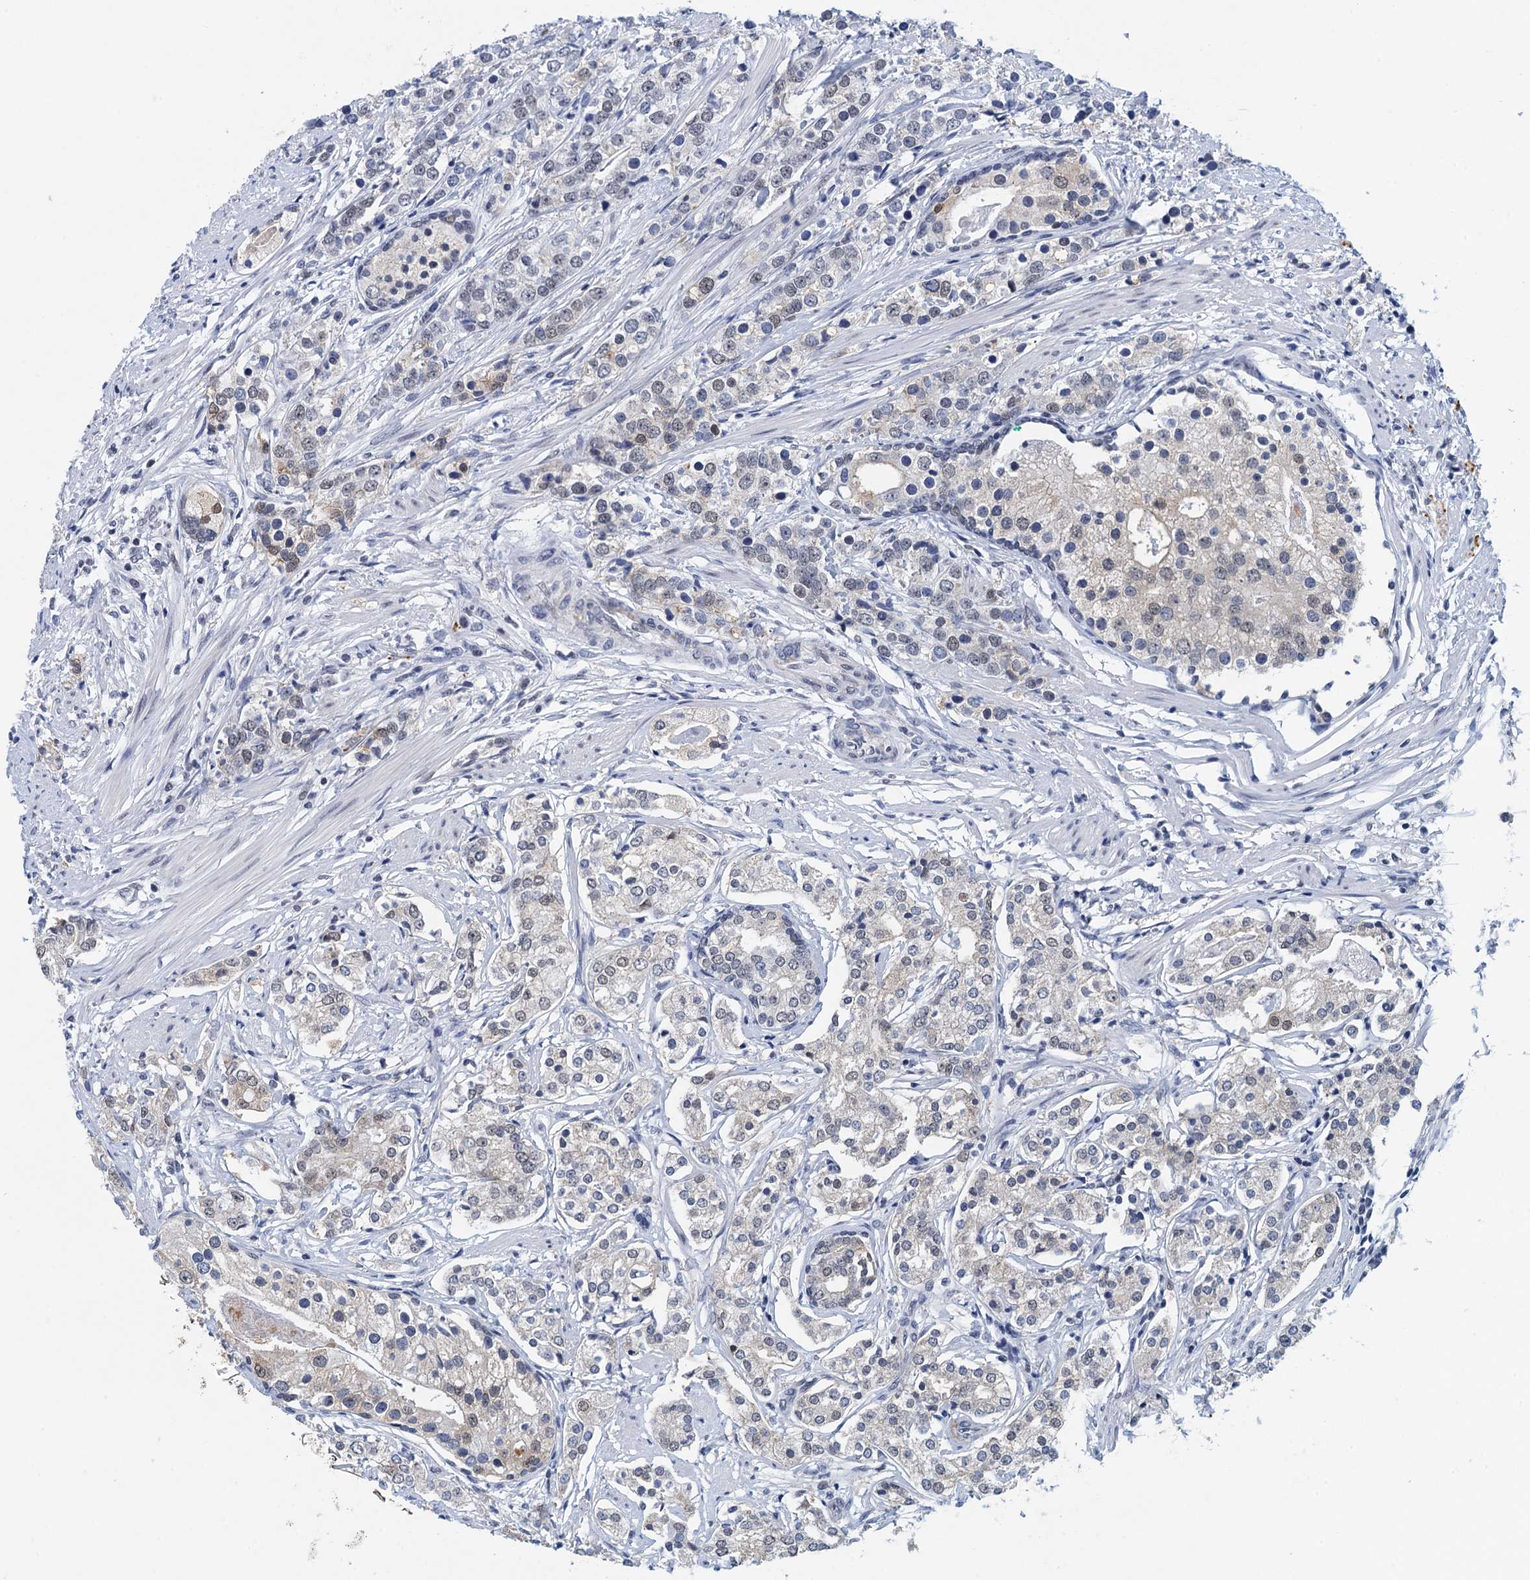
{"staining": {"intensity": "moderate", "quantity": "25%-75%", "location": "cytoplasmic/membranous,nuclear"}, "tissue": "prostate cancer", "cell_type": "Tumor cells", "image_type": "cancer", "snomed": [{"axis": "morphology", "description": "Adenocarcinoma, High grade"}, {"axis": "topography", "description": "Prostate"}], "caption": "There is medium levels of moderate cytoplasmic/membranous and nuclear positivity in tumor cells of adenocarcinoma (high-grade) (prostate), as demonstrated by immunohistochemical staining (brown color).", "gene": "EPS8L1", "patient": {"sex": "male", "age": 69}}